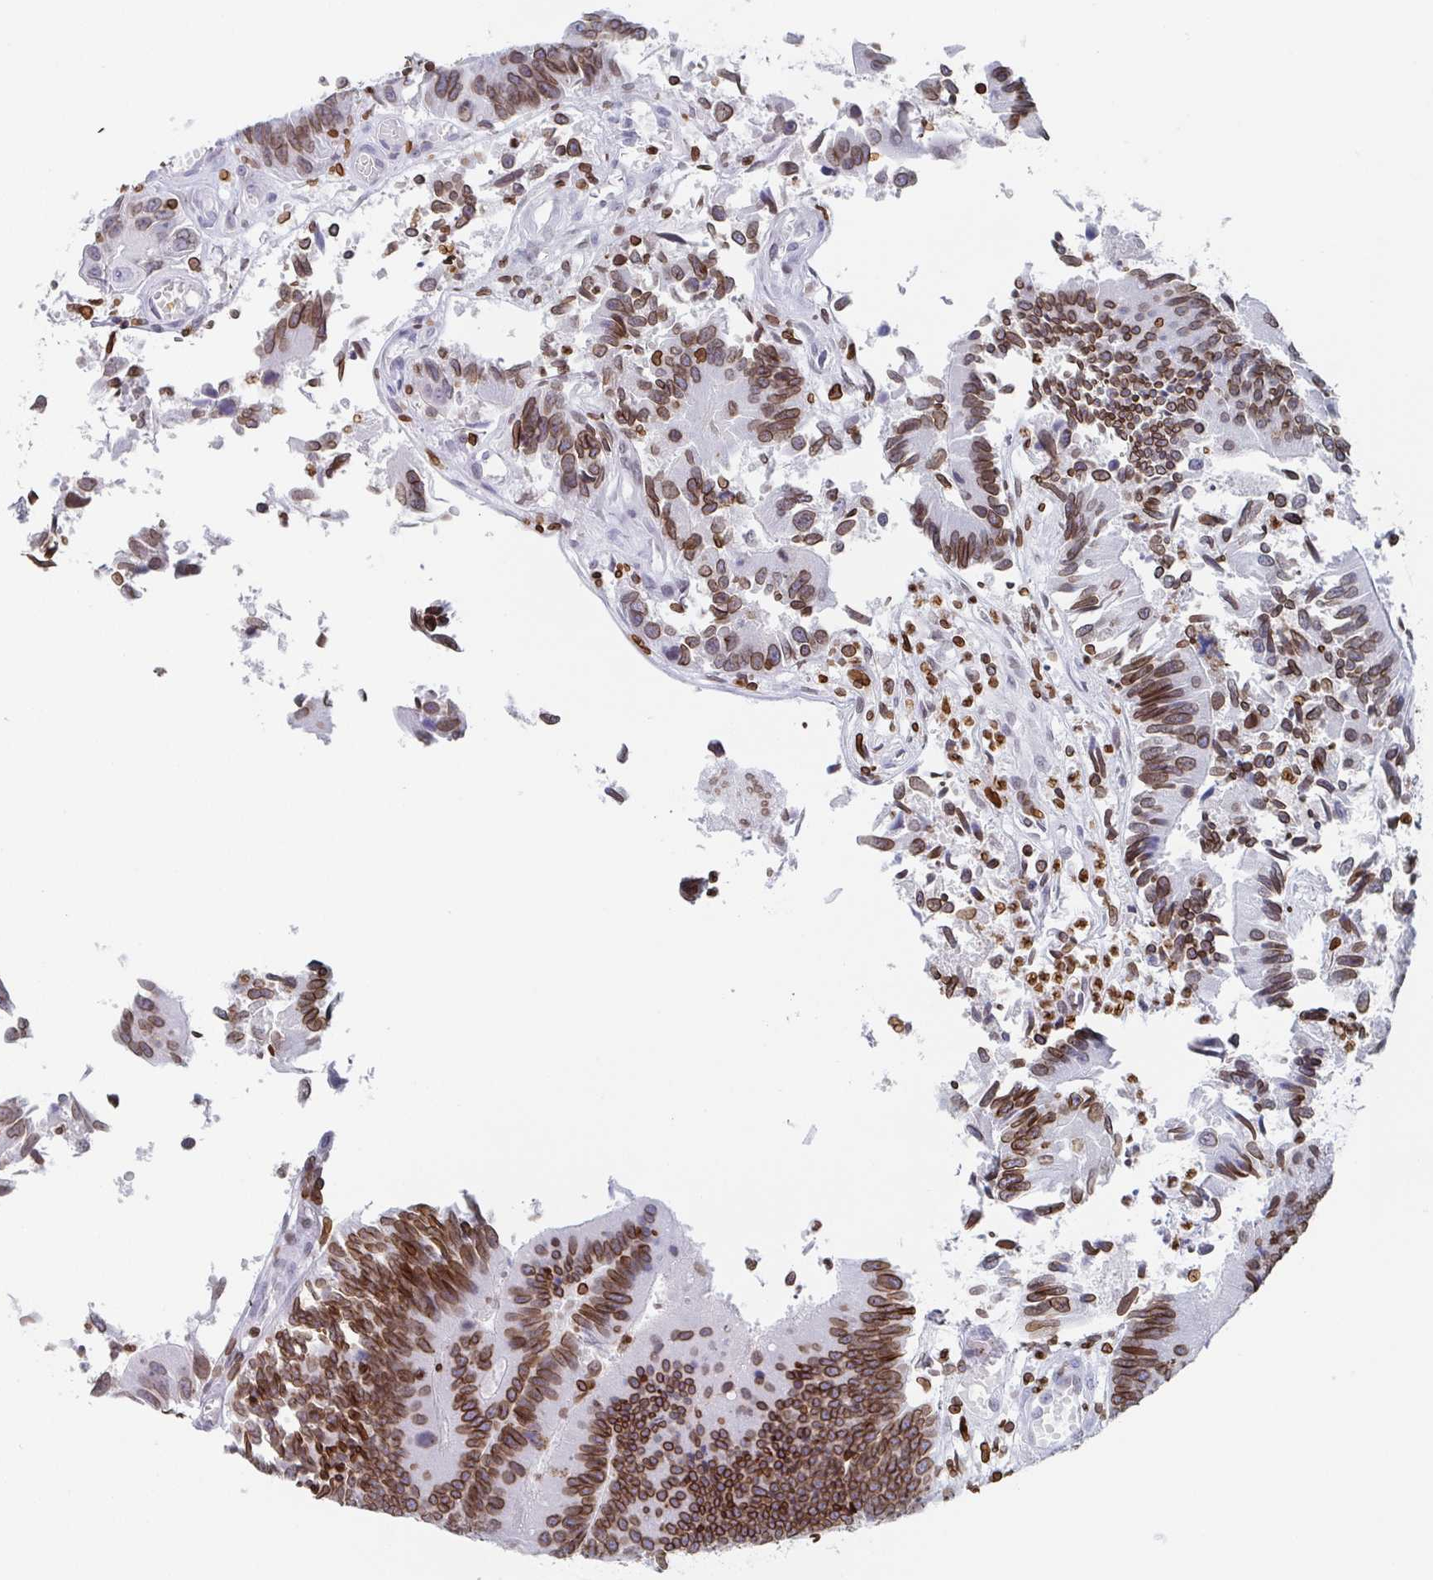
{"staining": {"intensity": "moderate", "quantity": ">75%", "location": "cytoplasmic/membranous,nuclear"}, "tissue": "colorectal cancer", "cell_type": "Tumor cells", "image_type": "cancer", "snomed": [{"axis": "morphology", "description": "Adenocarcinoma, NOS"}, {"axis": "topography", "description": "Colon"}], "caption": "Tumor cells show medium levels of moderate cytoplasmic/membranous and nuclear staining in about >75% of cells in colorectal adenocarcinoma.", "gene": "BTBD7", "patient": {"sex": "female", "age": 67}}